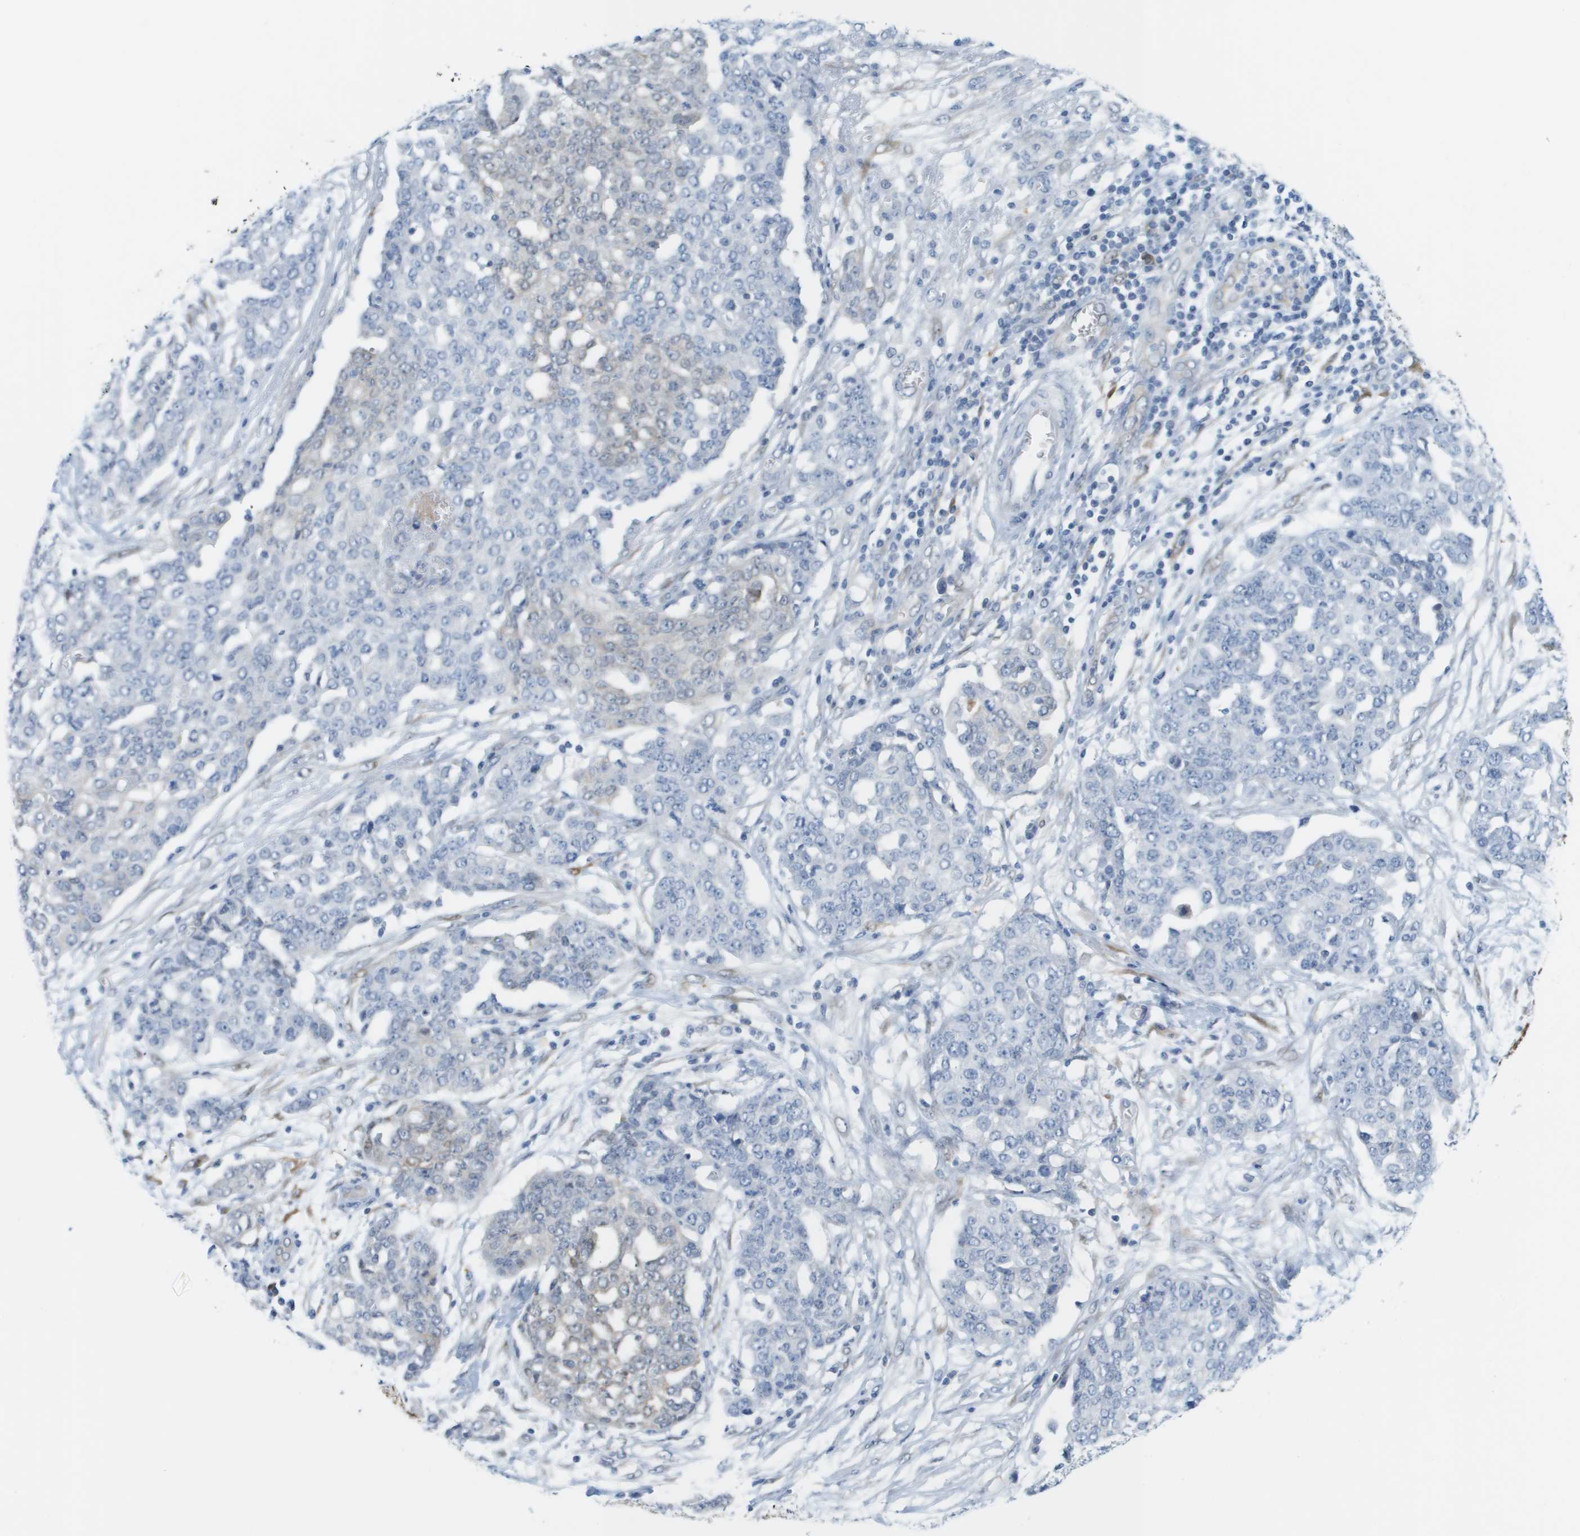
{"staining": {"intensity": "negative", "quantity": "none", "location": "none"}, "tissue": "ovarian cancer", "cell_type": "Tumor cells", "image_type": "cancer", "snomed": [{"axis": "morphology", "description": "Cystadenocarcinoma, serous, NOS"}, {"axis": "topography", "description": "Soft tissue"}, {"axis": "topography", "description": "Ovary"}], "caption": "Histopathology image shows no significant protein expression in tumor cells of ovarian serous cystadenocarcinoma. Nuclei are stained in blue.", "gene": "CUL9", "patient": {"sex": "female", "age": 57}}